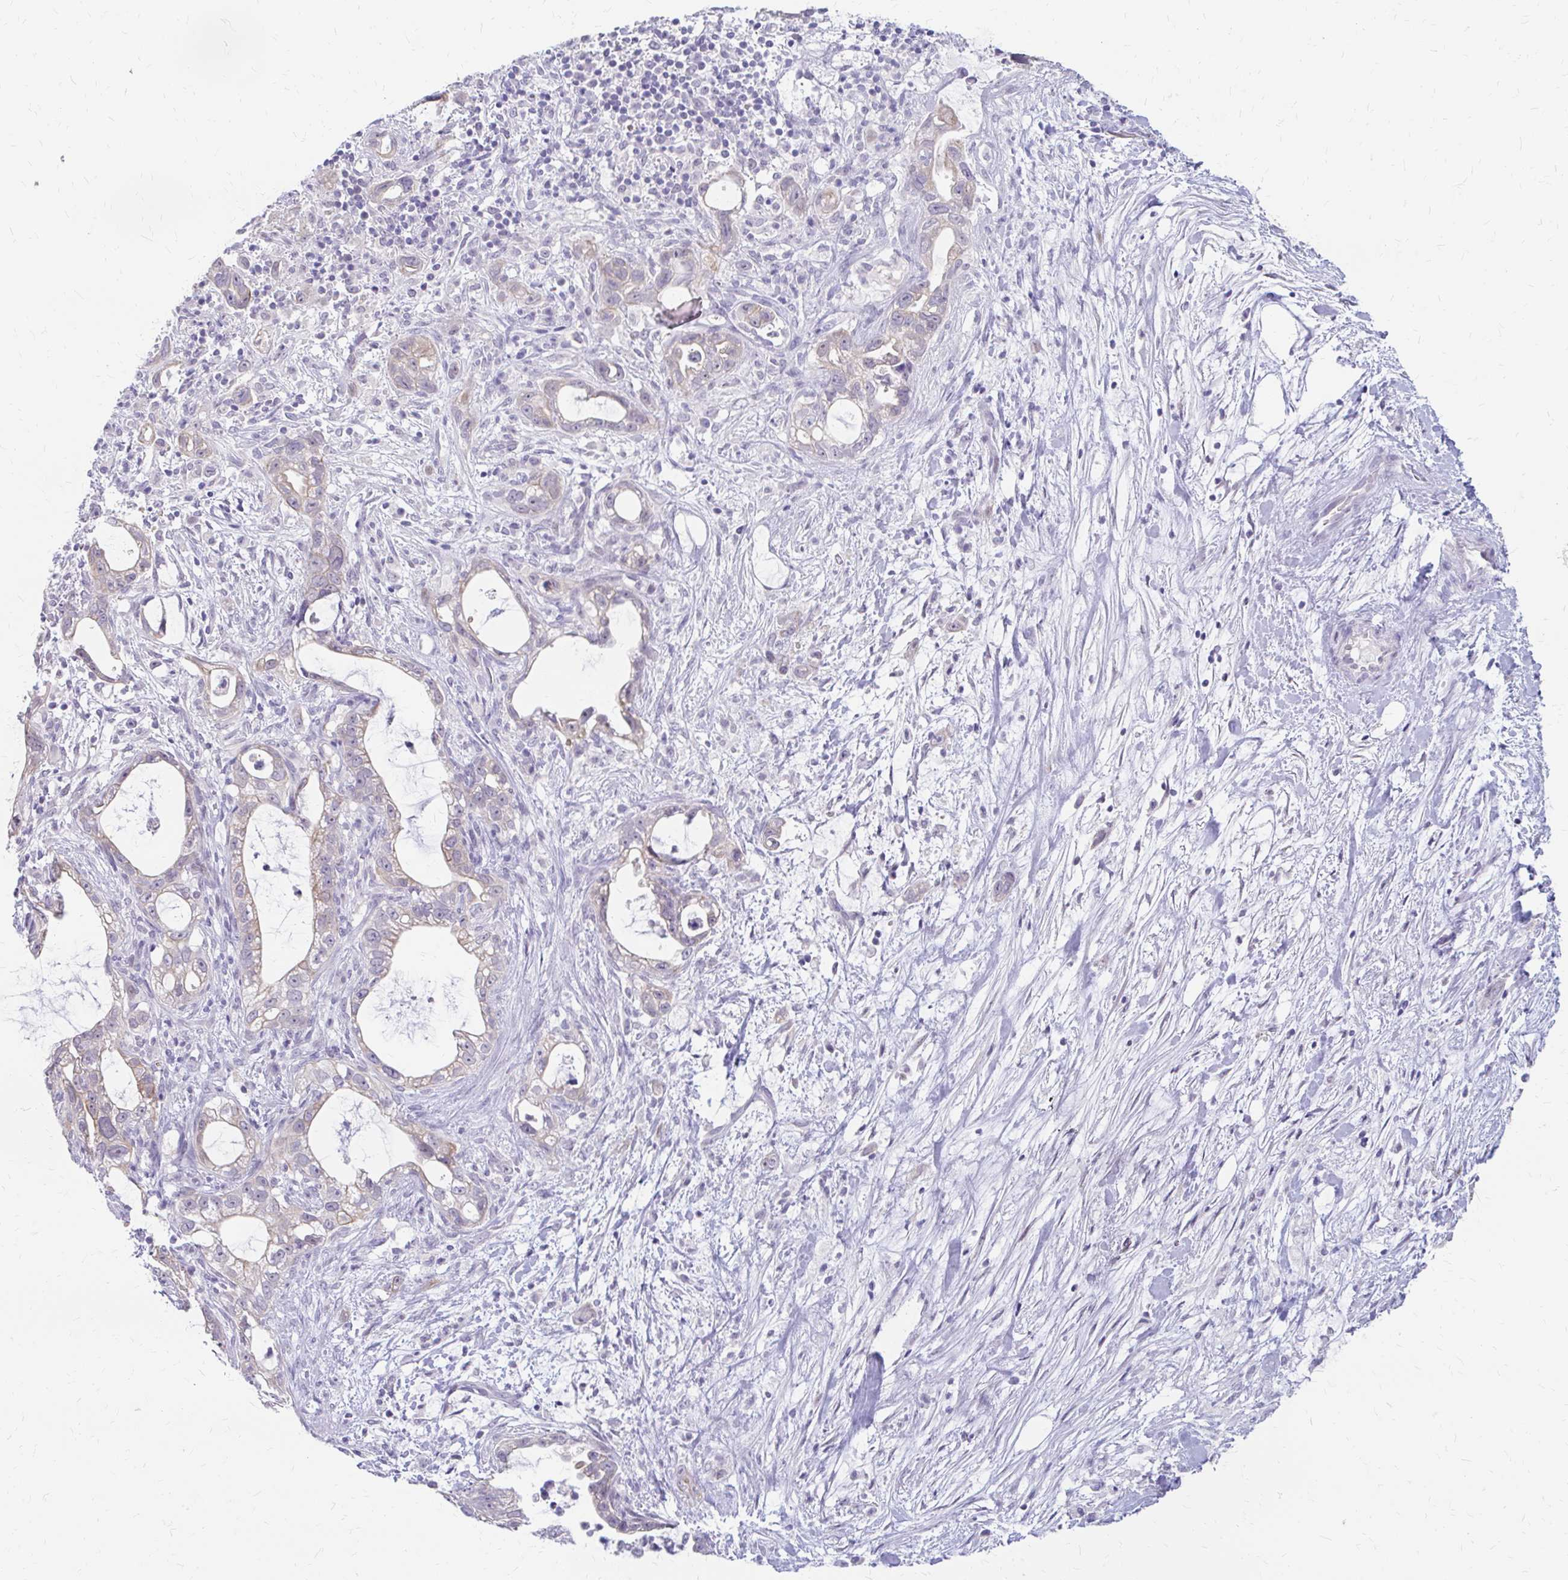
{"staining": {"intensity": "weak", "quantity": "25%-75%", "location": "cytoplasmic/membranous"}, "tissue": "pancreatic cancer", "cell_type": "Tumor cells", "image_type": "cancer", "snomed": [{"axis": "morphology", "description": "Adenocarcinoma, NOS"}, {"axis": "topography", "description": "Pancreas"}], "caption": "Adenocarcinoma (pancreatic) stained for a protein (brown) exhibits weak cytoplasmic/membranous positive staining in about 25%-75% of tumor cells.", "gene": "RGS16", "patient": {"sex": "male", "age": 70}}